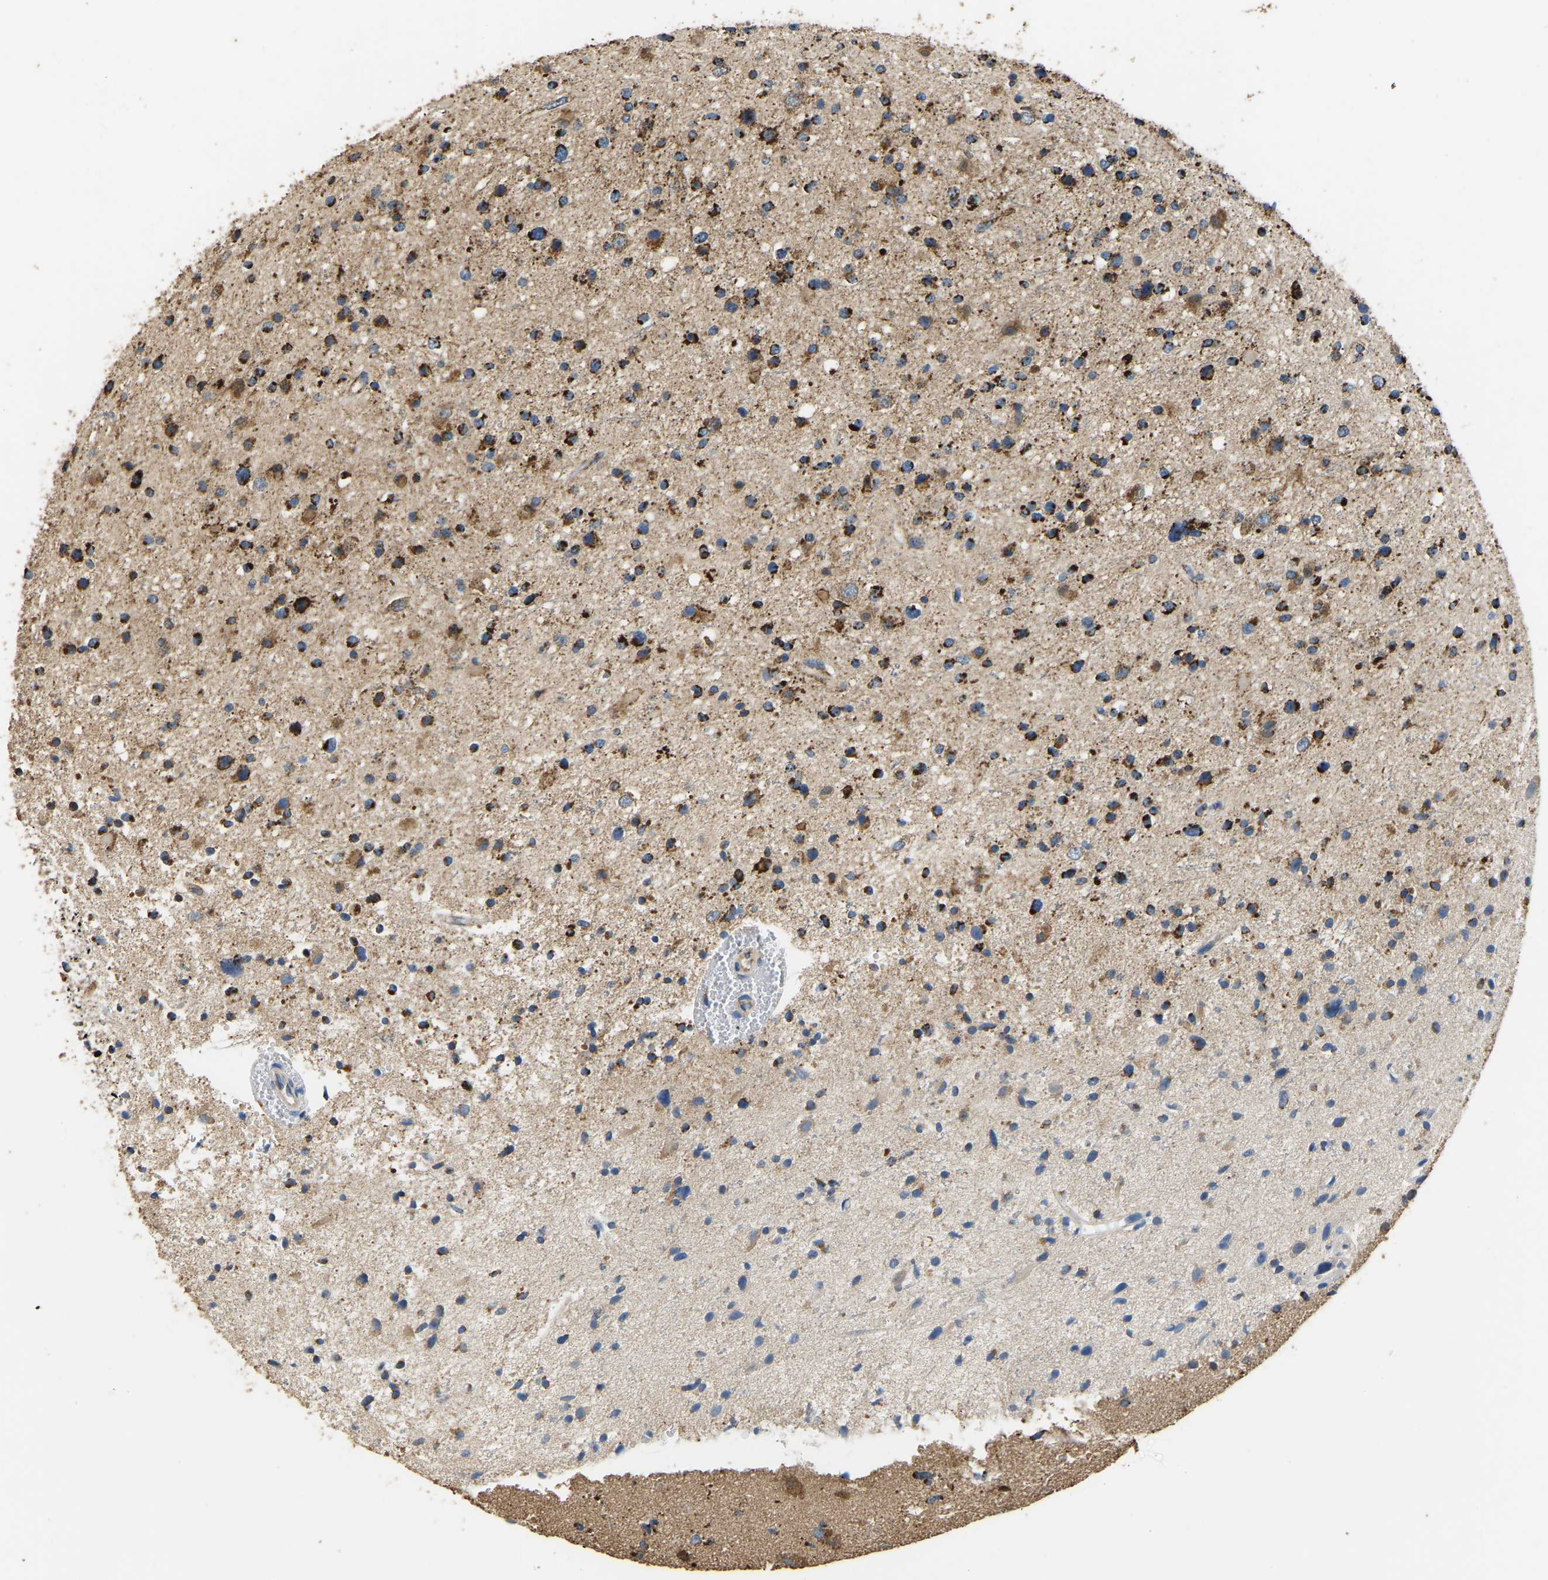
{"staining": {"intensity": "strong", "quantity": "25%-75%", "location": "cytoplasmic/membranous"}, "tissue": "glioma", "cell_type": "Tumor cells", "image_type": "cancer", "snomed": [{"axis": "morphology", "description": "Glioma, malignant, High grade"}, {"axis": "topography", "description": "Brain"}], "caption": "Malignant high-grade glioma tissue displays strong cytoplasmic/membranous staining in approximately 25%-75% of tumor cells The staining was performed using DAB (3,3'-diaminobenzidine) to visualize the protein expression in brown, while the nuclei were stained in blue with hematoxylin (Magnification: 20x).", "gene": "TUFM", "patient": {"sex": "male", "age": 33}}